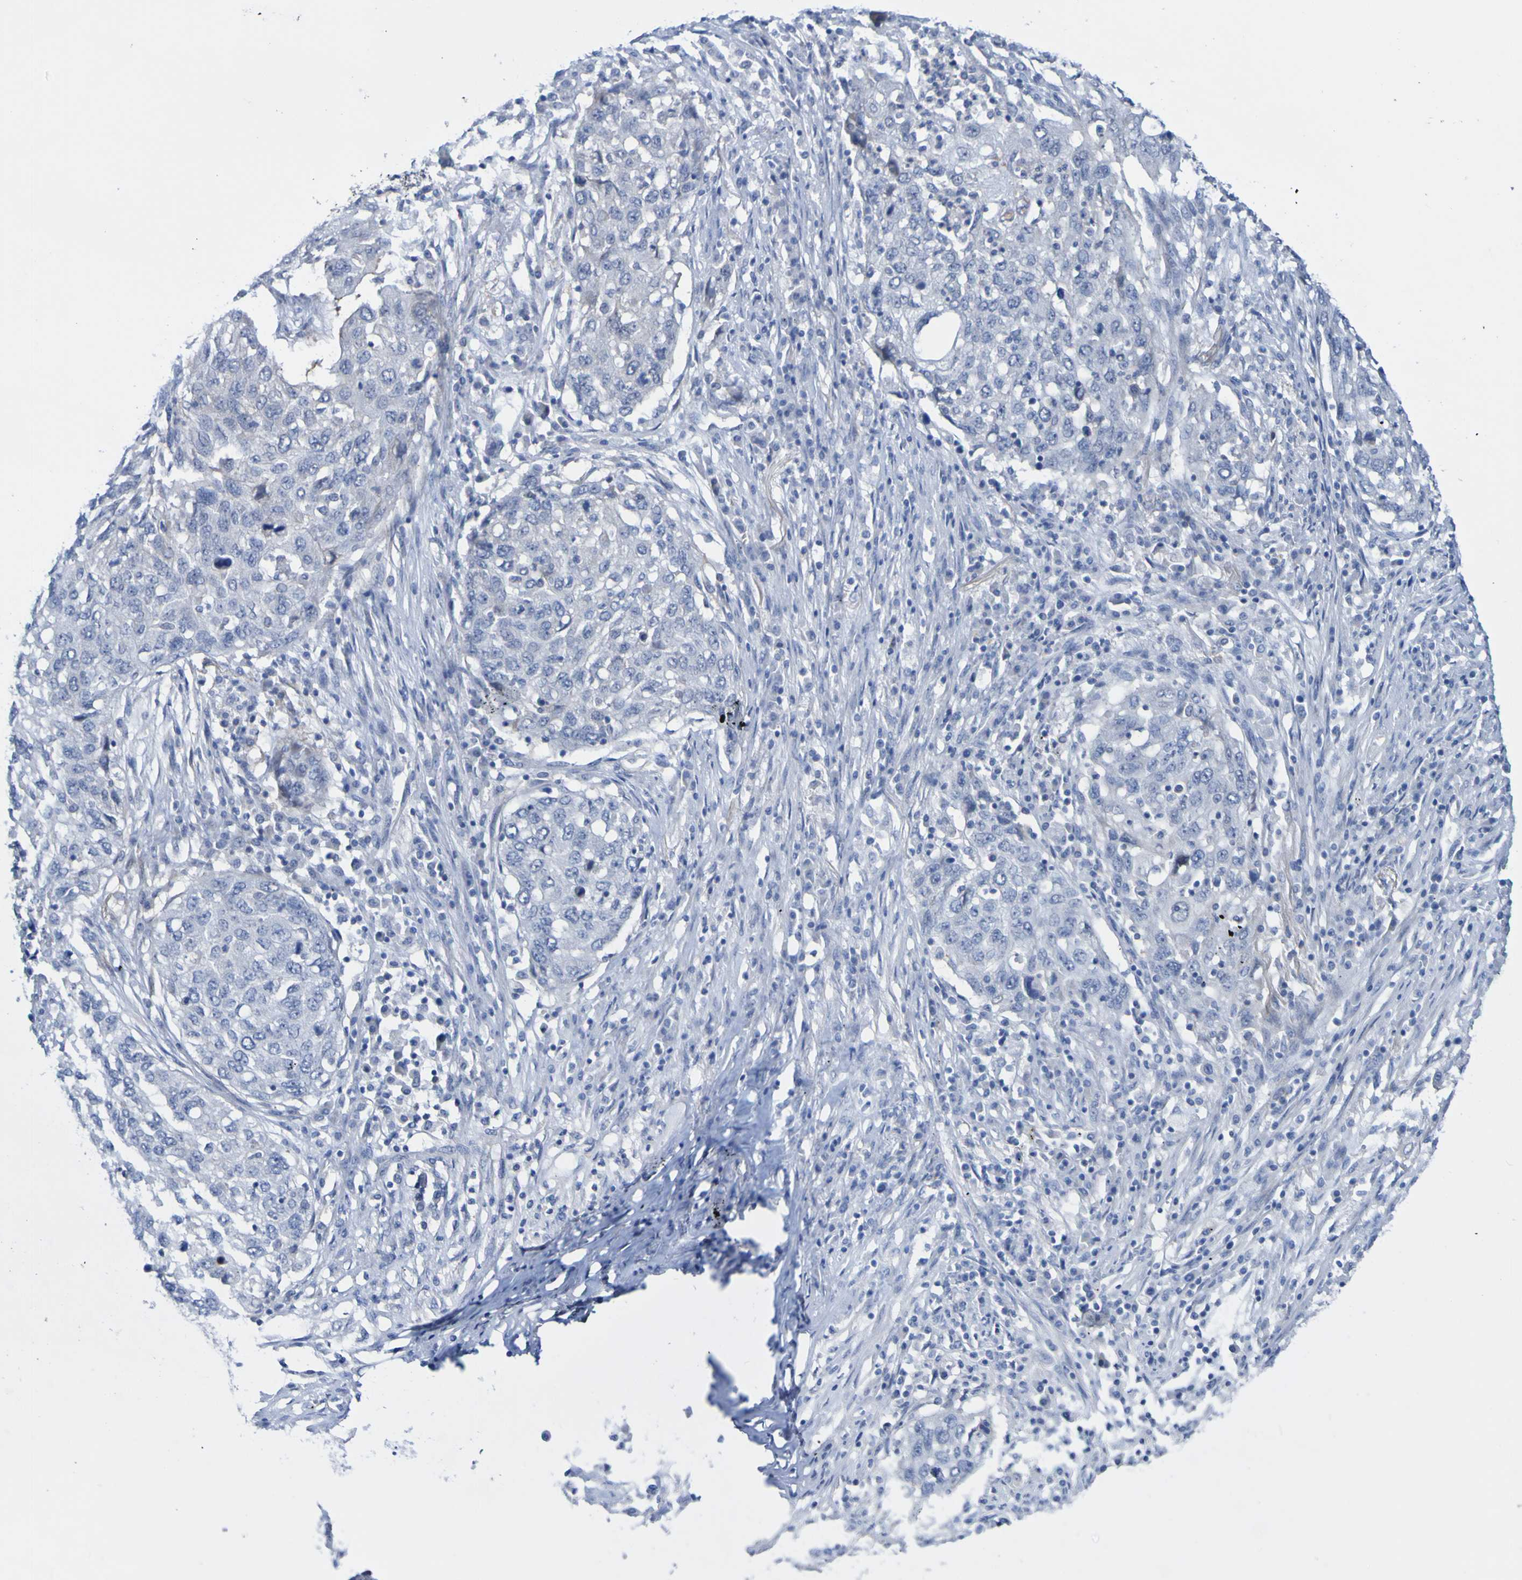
{"staining": {"intensity": "negative", "quantity": "none", "location": "none"}, "tissue": "lung cancer", "cell_type": "Tumor cells", "image_type": "cancer", "snomed": [{"axis": "morphology", "description": "Squamous cell carcinoma, NOS"}, {"axis": "topography", "description": "Lung"}], "caption": "IHC photomicrograph of human lung cancer stained for a protein (brown), which exhibits no expression in tumor cells.", "gene": "ACMSD", "patient": {"sex": "female", "age": 63}}